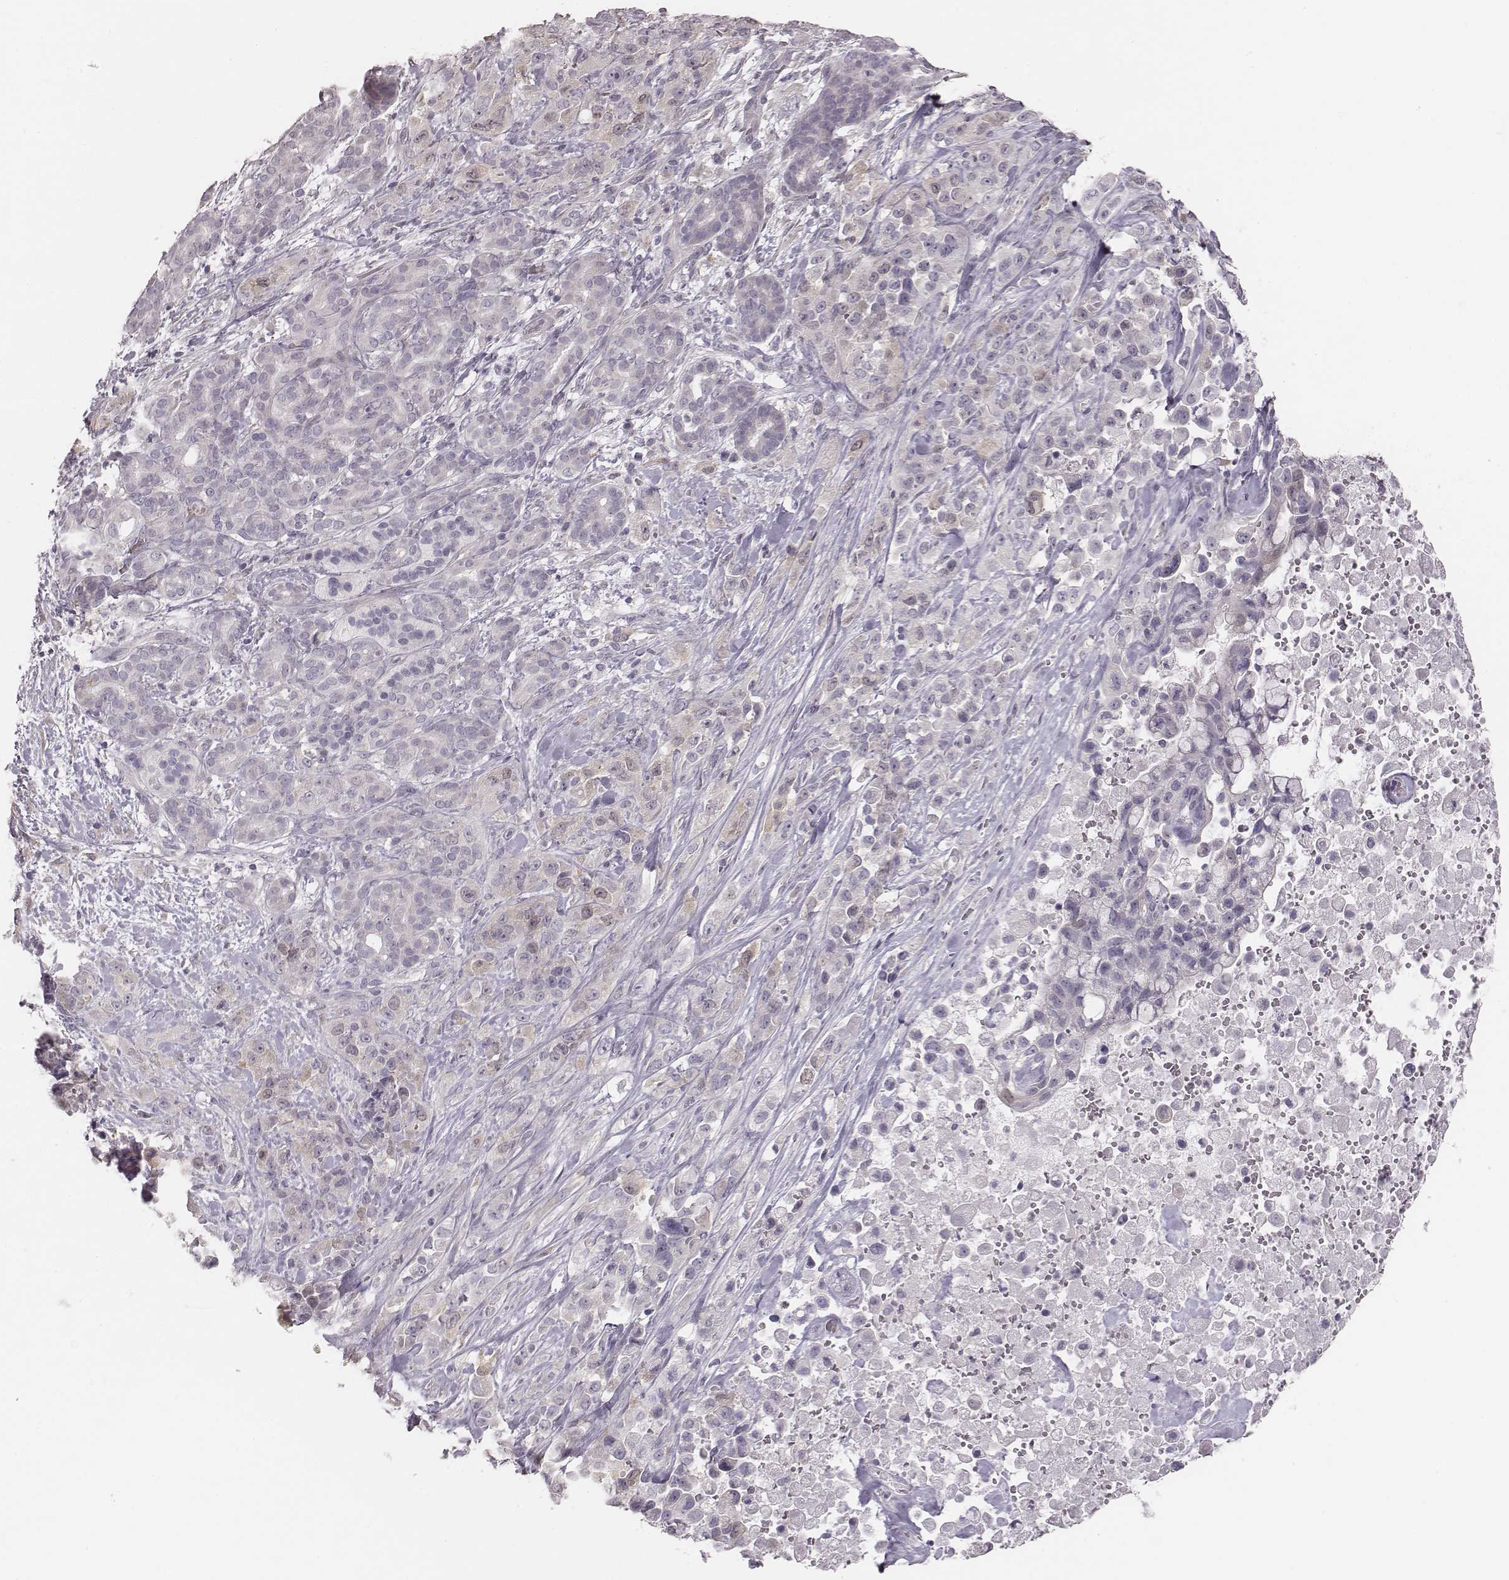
{"staining": {"intensity": "negative", "quantity": "none", "location": "none"}, "tissue": "pancreatic cancer", "cell_type": "Tumor cells", "image_type": "cancer", "snomed": [{"axis": "morphology", "description": "Adenocarcinoma, NOS"}, {"axis": "topography", "description": "Pancreas"}], "caption": "Photomicrograph shows no significant protein positivity in tumor cells of adenocarcinoma (pancreatic).", "gene": "PBK", "patient": {"sex": "male", "age": 44}}